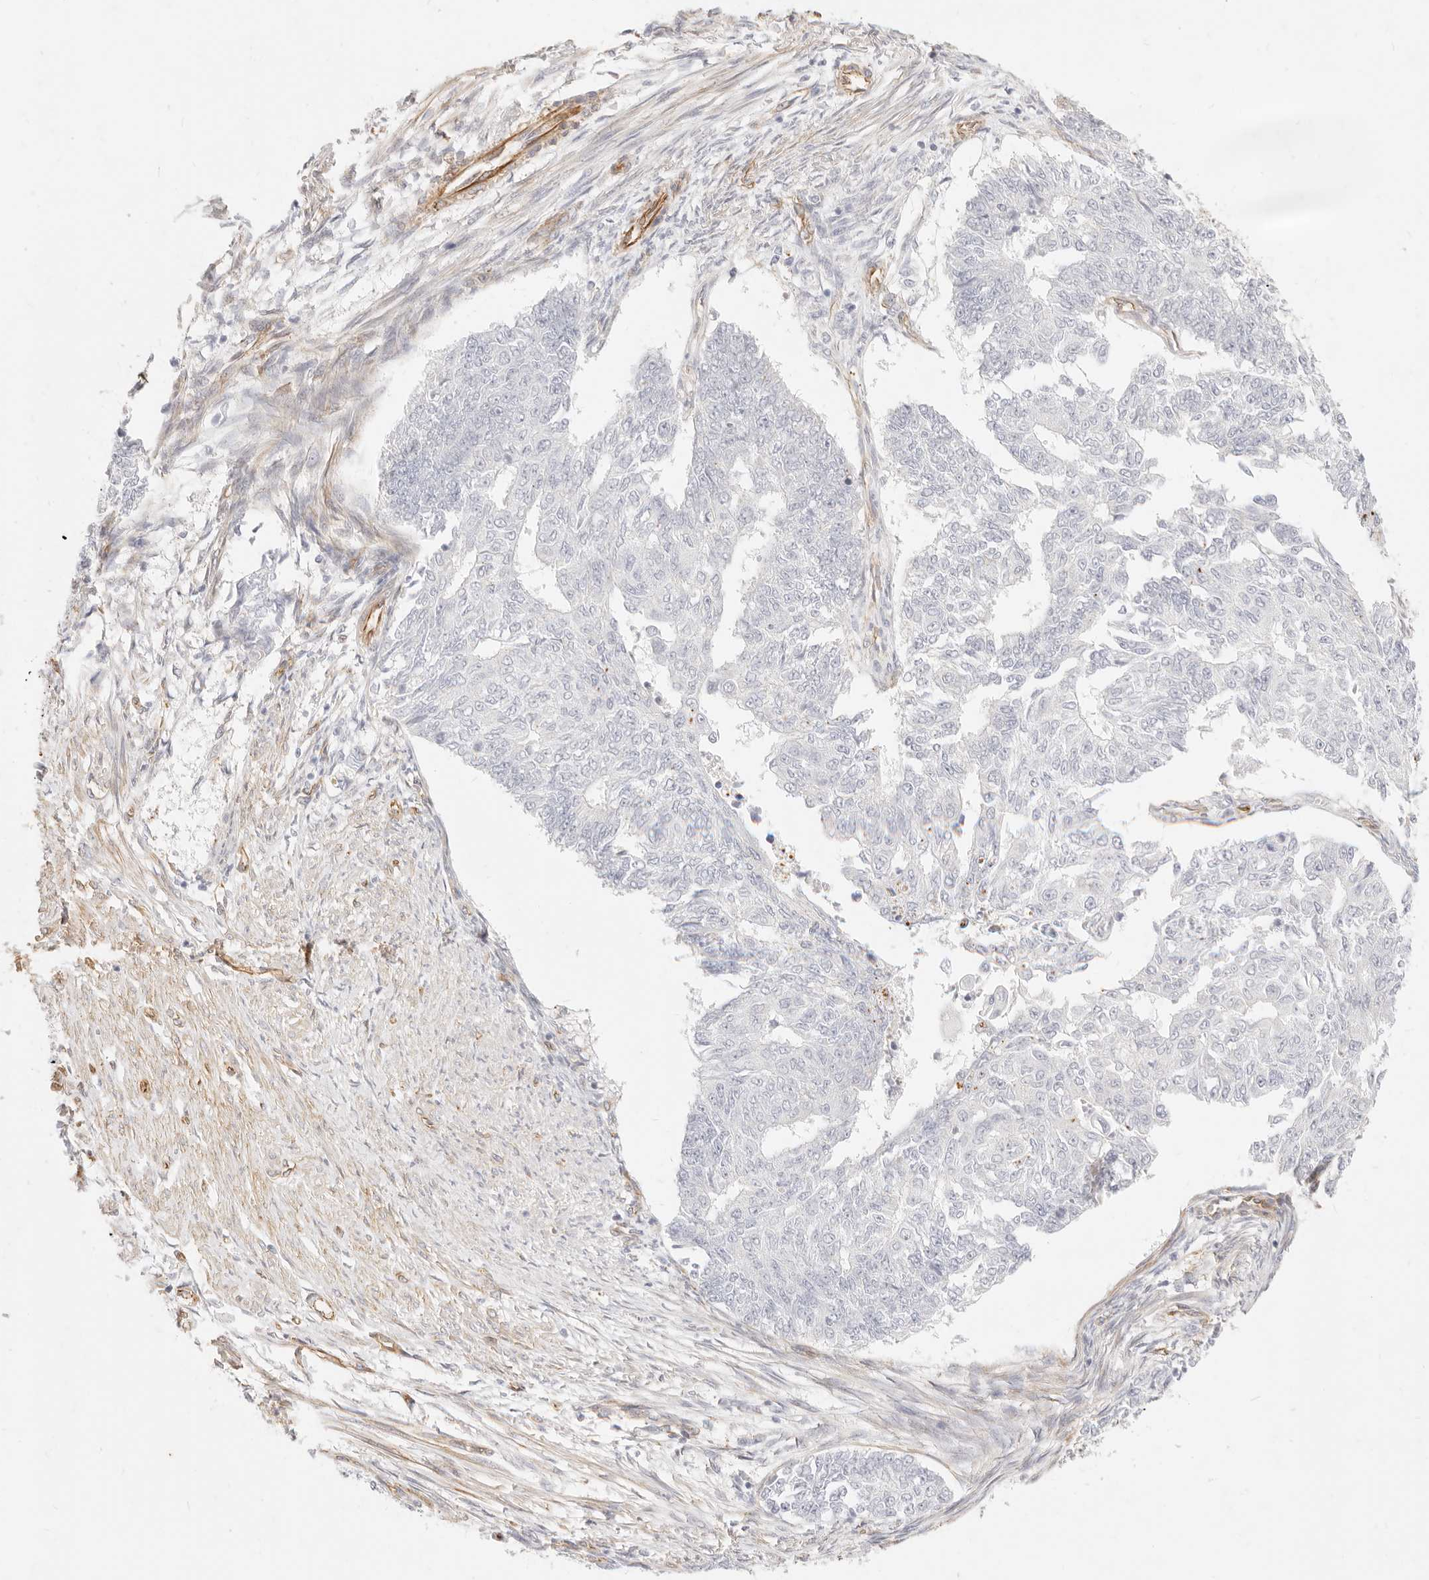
{"staining": {"intensity": "negative", "quantity": "none", "location": "none"}, "tissue": "endometrial cancer", "cell_type": "Tumor cells", "image_type": "cancer", "snomed": [{"axis": "morphology", "description": "Adenocarcinoma, NOS"}, {"axis": "topography", "description": "Endometrium"}], "caption": "Endometrial cancer (adenocarcinoma) stained for a protein using IHC shows no expression tumor cells.", "gene": "NUS1", "patient": {"sex": "female", "age": 32}}